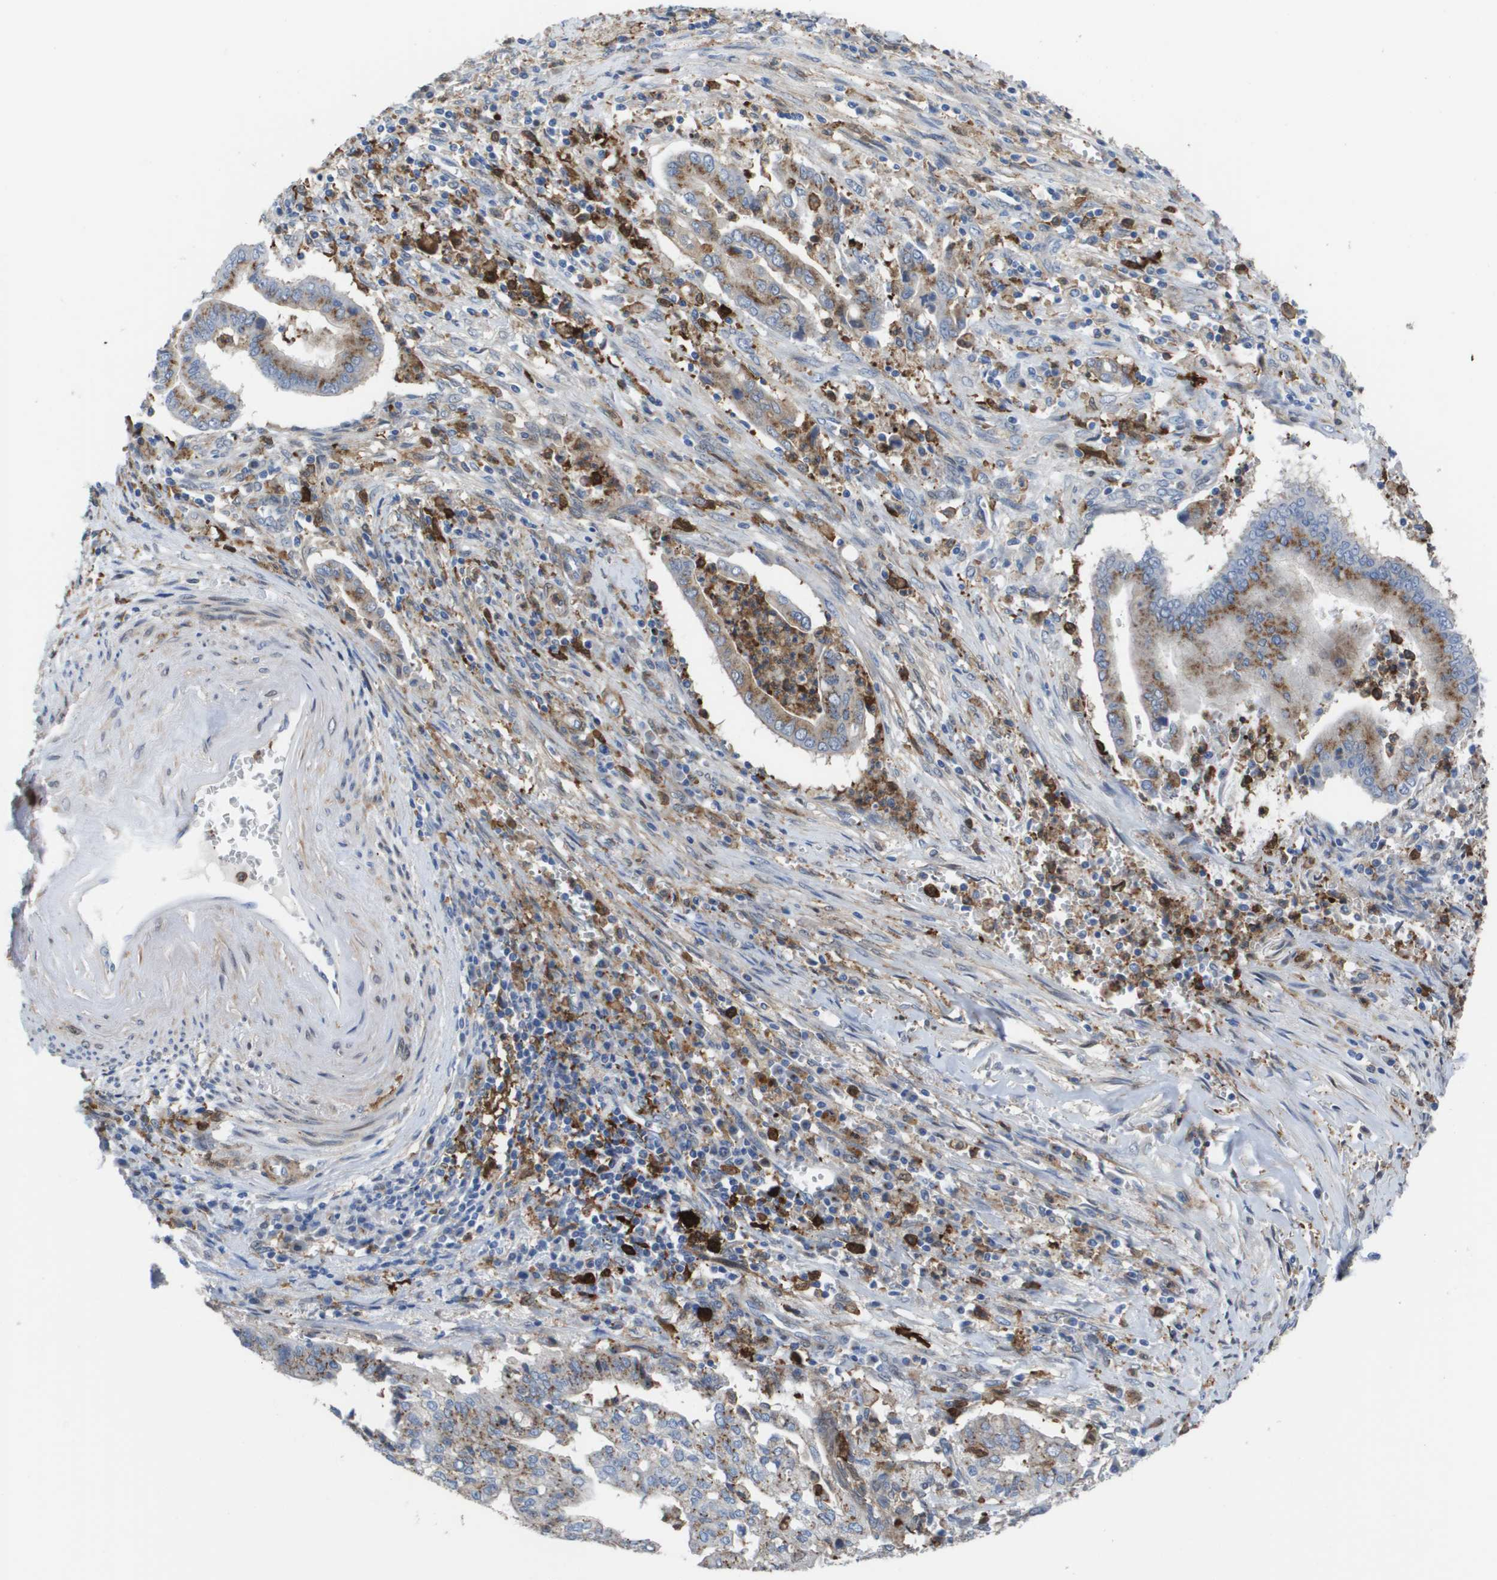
{"staining": {"intensity": "moderate", "quantity": "25%-75%", "location": "cytoplasmic/membranous"}, "tissue": "cervical cancer", "cell_type": "Tumor cells", "image_type": "cancer", "snomed": [{"axis": "morphology", "description": "Adenocarcinoma, NOS"}, {"axis": "topography", "description": "Cervix"}], "caption": "Human adenocarcinoma (cervical) stained with a brown dye shows moderate cytoplasmic/membranous positive expression in approximately 25%-75% of tumor cells.", "gene": "SLC37A2", "patient": {"sex": "female", "age": 44}}